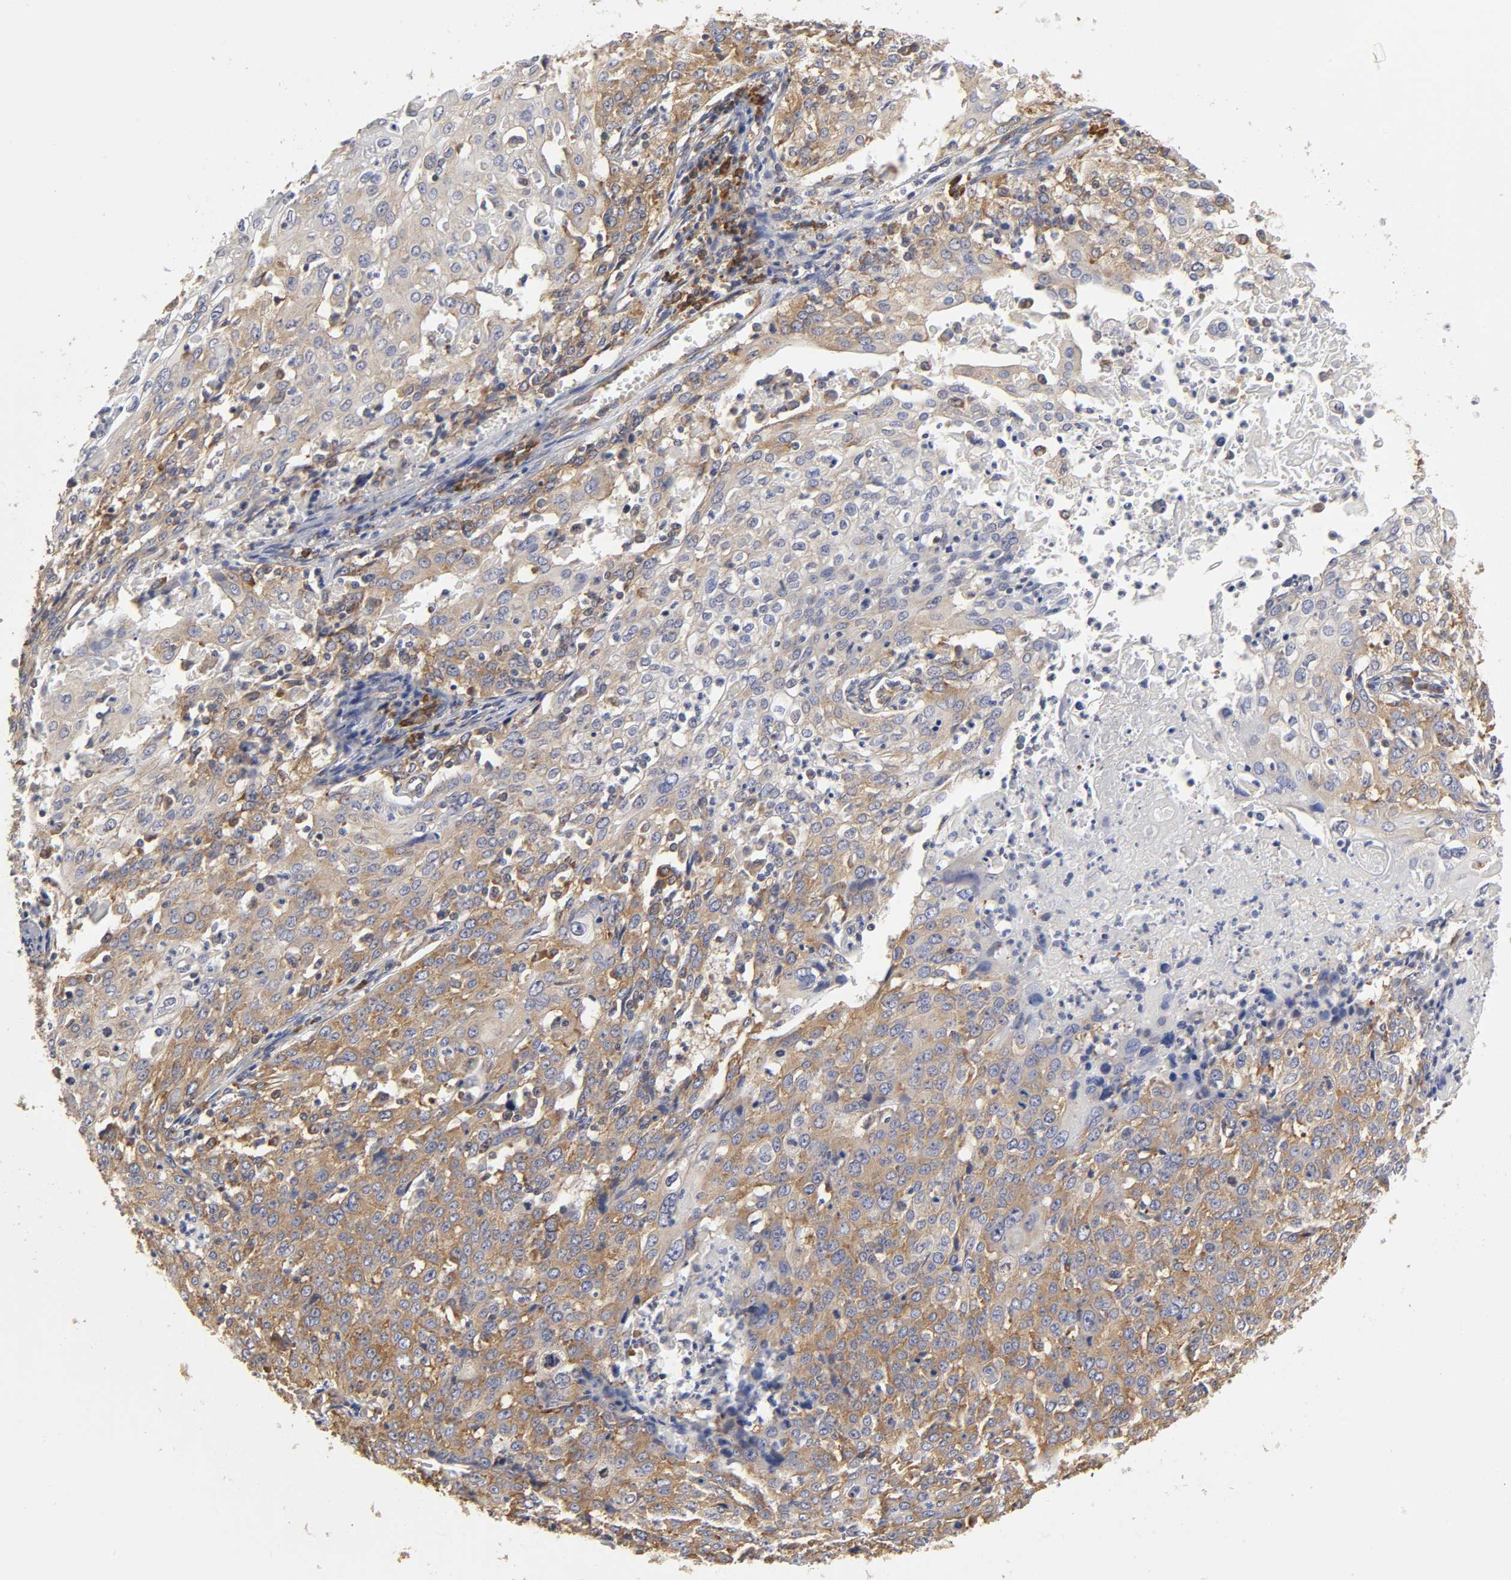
{"staining": {"intensity": "moderate", "quantity": "25%-75%", "location": "cytoplasmic/membranous"}, "tissue": "cervical cancer", "cell_type": "Tumor cells", "image_type": "cancer", "snomed": [{"axis": "morphology", "description": "Squamous cell carcinoma, NOS"}, {"axis": "topography", "description": "Cervix"}], "caption": "Protein expression analysis of cervical squamous cell carcinoma shows moderate cytoplasmic/membranous staining in approximately 25%-75% of tumor cells.", "gene": "RPL14", "patient": {"sex": "female", "age": 39}}